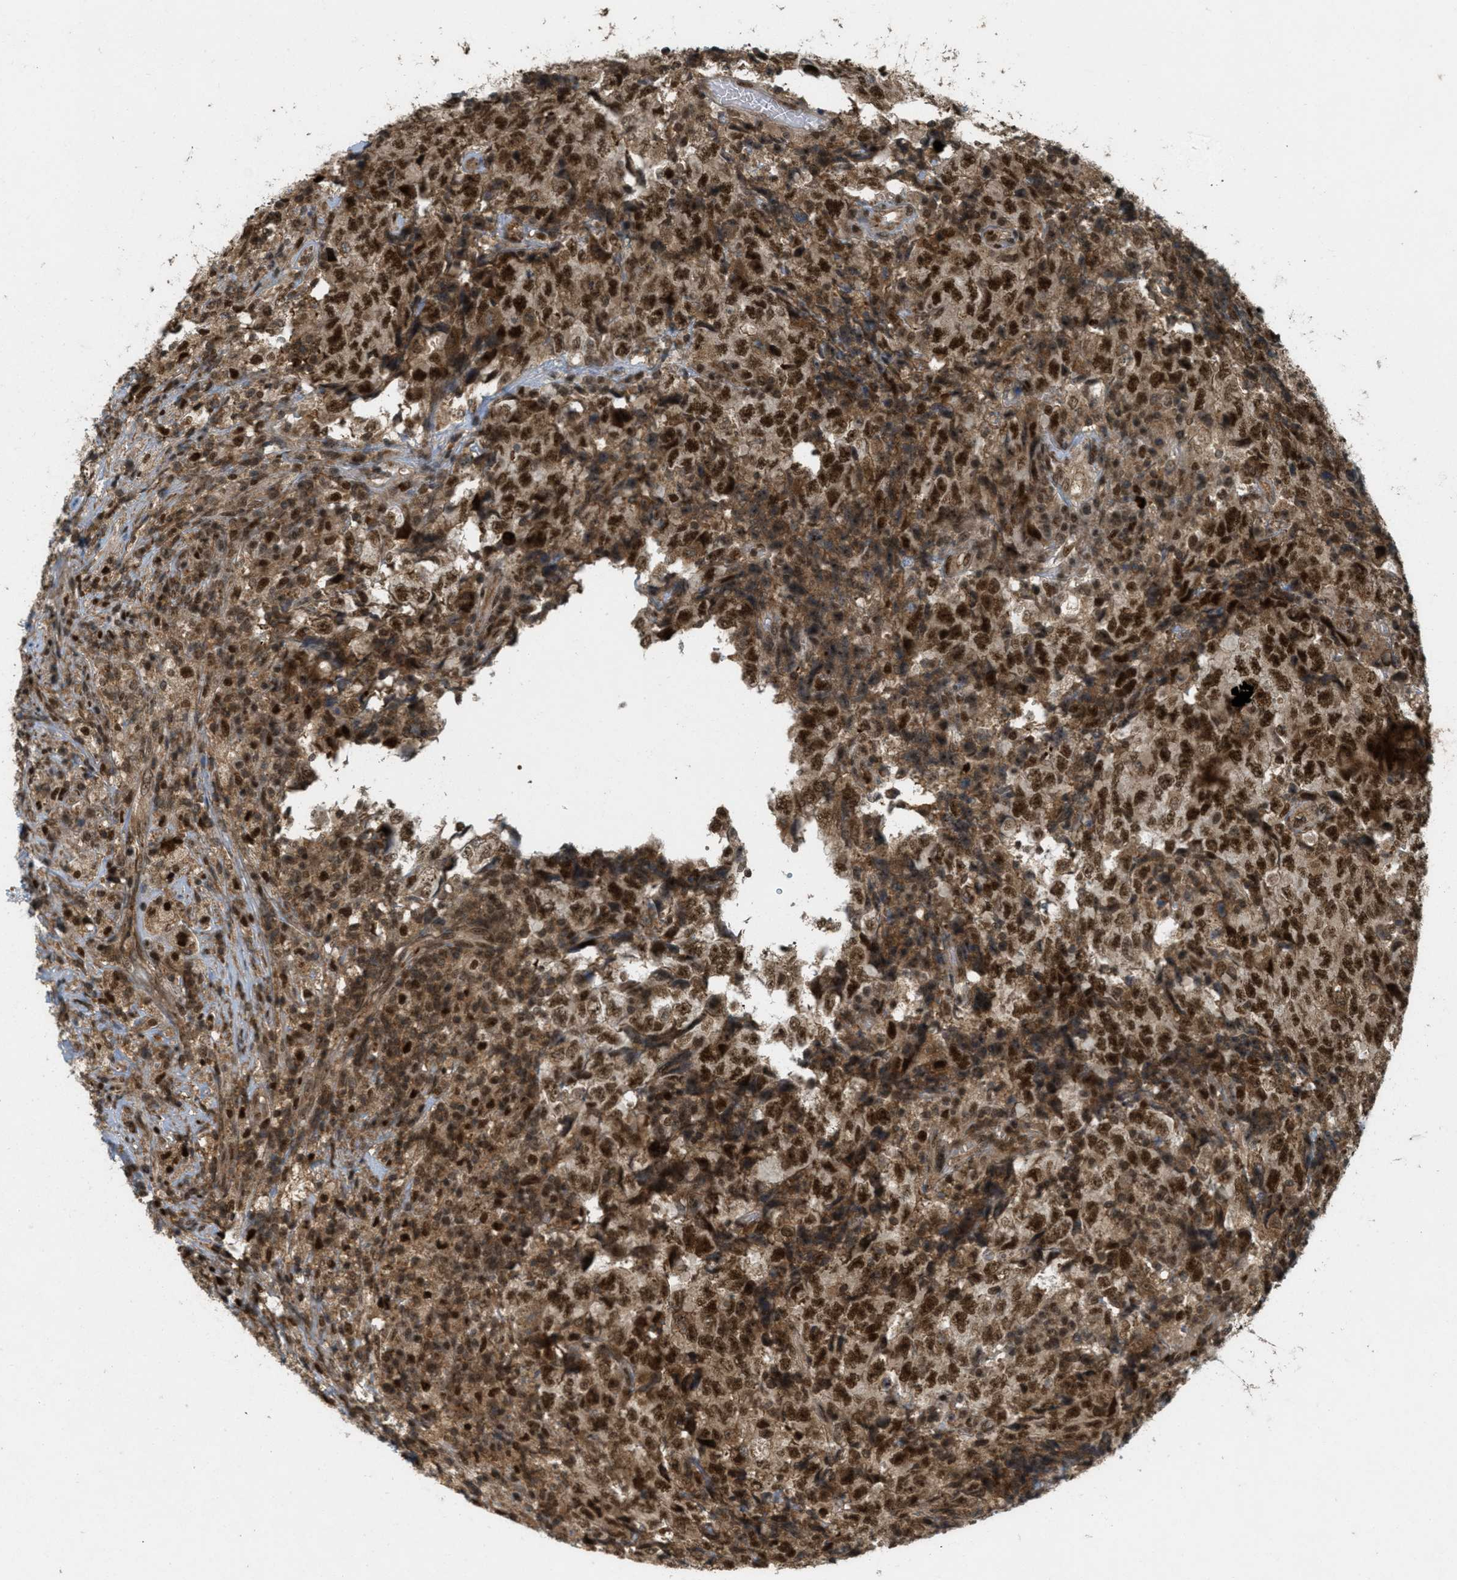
{"staining": {"intensity": "strong", "quantity": ">75%", "location": "cytoplasmic/membranous,nuclear"}, "tissue": "testis cancer", "cell_type": "Tumor cells", "image_type": "cancer", "snomed": [{"axis": "morphology", "description": "Necrosis, NOS"}, {"axis": "morphology", "description": "Carcinoma, Embryonal, NOS"}, {"axis": "topography", "description": "Testis"}], "caption": "Testis cancer stained with a protein marker exhibits strong staining in tumor cells.", "gene": "TLK1", "patient": {"sex": "male", "age": 19}}